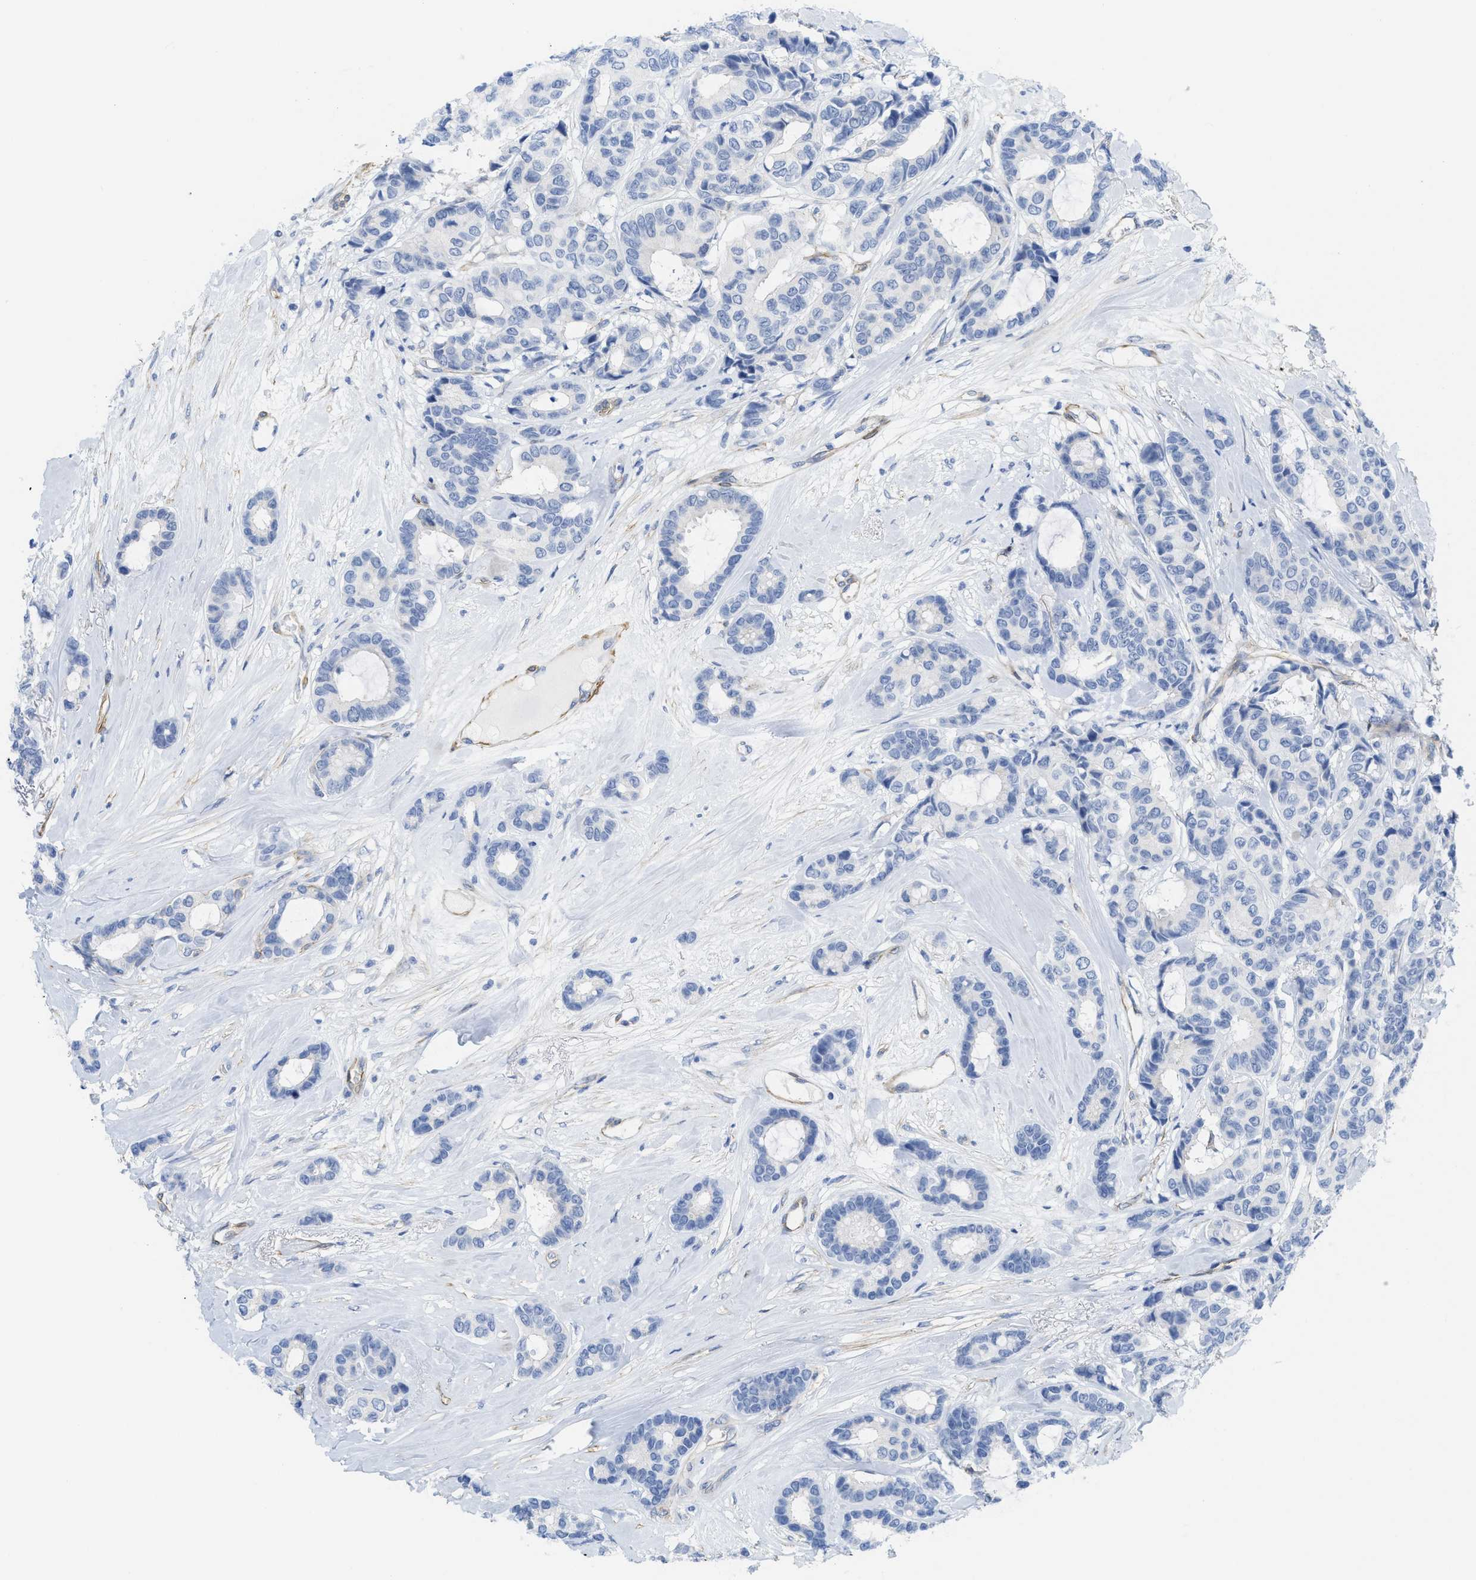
{"staining": {"intensity": "negative", "quantity": "none", "location": "none"}, "tissue": "breast cancer", "cell_type": "Tumor cells", "image_type": "cancer", "snomed": [{"axis": "morphology", "description": "Duct carcinoma"}, {"axis": "topography", "description": "Breast"}], "caption": "Human invasive ductal carcinoma (breast) stained for a protein using immunohistochemistry exhibits no staining in tumor cells.", "gene": "TUB", "patient": {"sex": "female", "age": 87}}